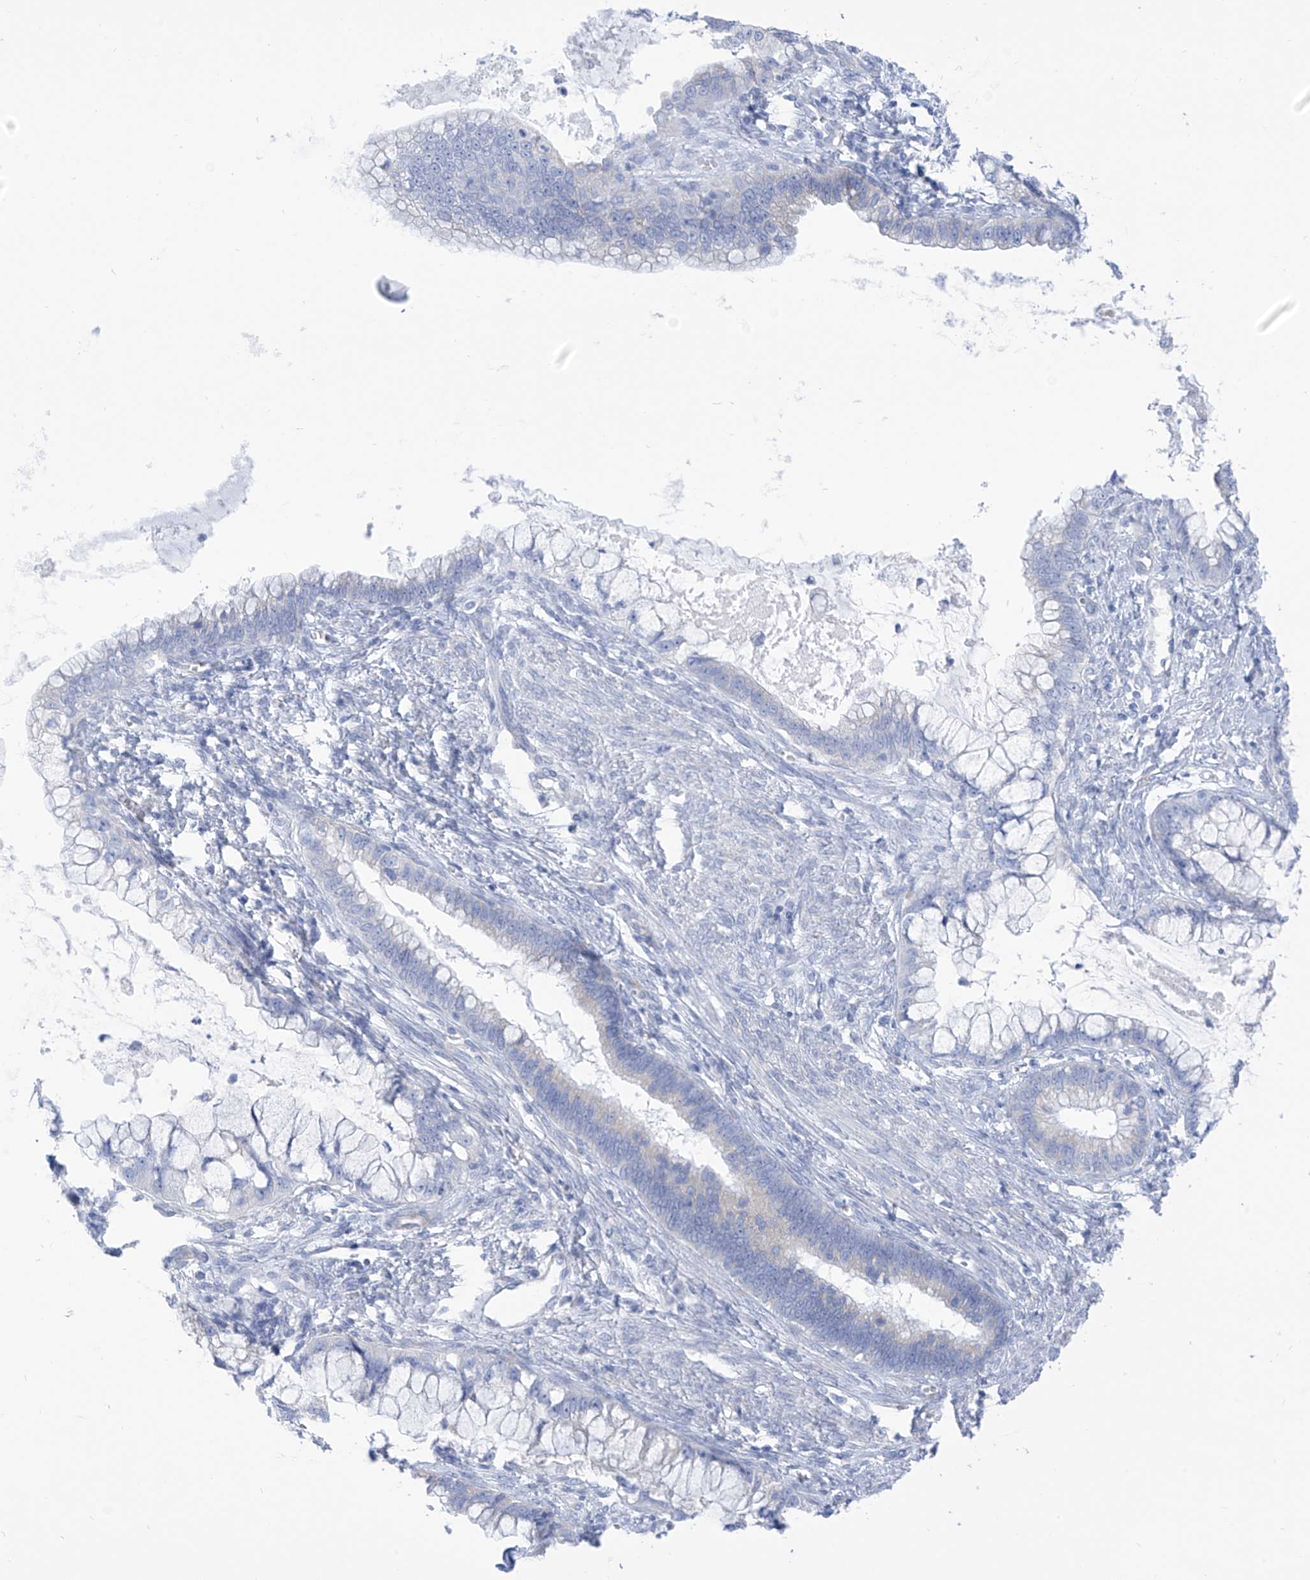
{"staining": {"intensity": "negative", "quantity": "none", "location": "none"}, "tissue": "cervical cancer", "cell_type": "Tumor cells", "image_type": "cancer", "snomed": [{"axis": "morphology", "description": "Adenocarcinoma, NOS"}, {"axis": "topography", "description": "Cervix"}], "caption": "The immunohistochemistry photomicrograph has no significant positivity in tumor cells of cervical cancer tissue.", "gene": "RCN2", "patient": {"sex": "female", "age": 44}}